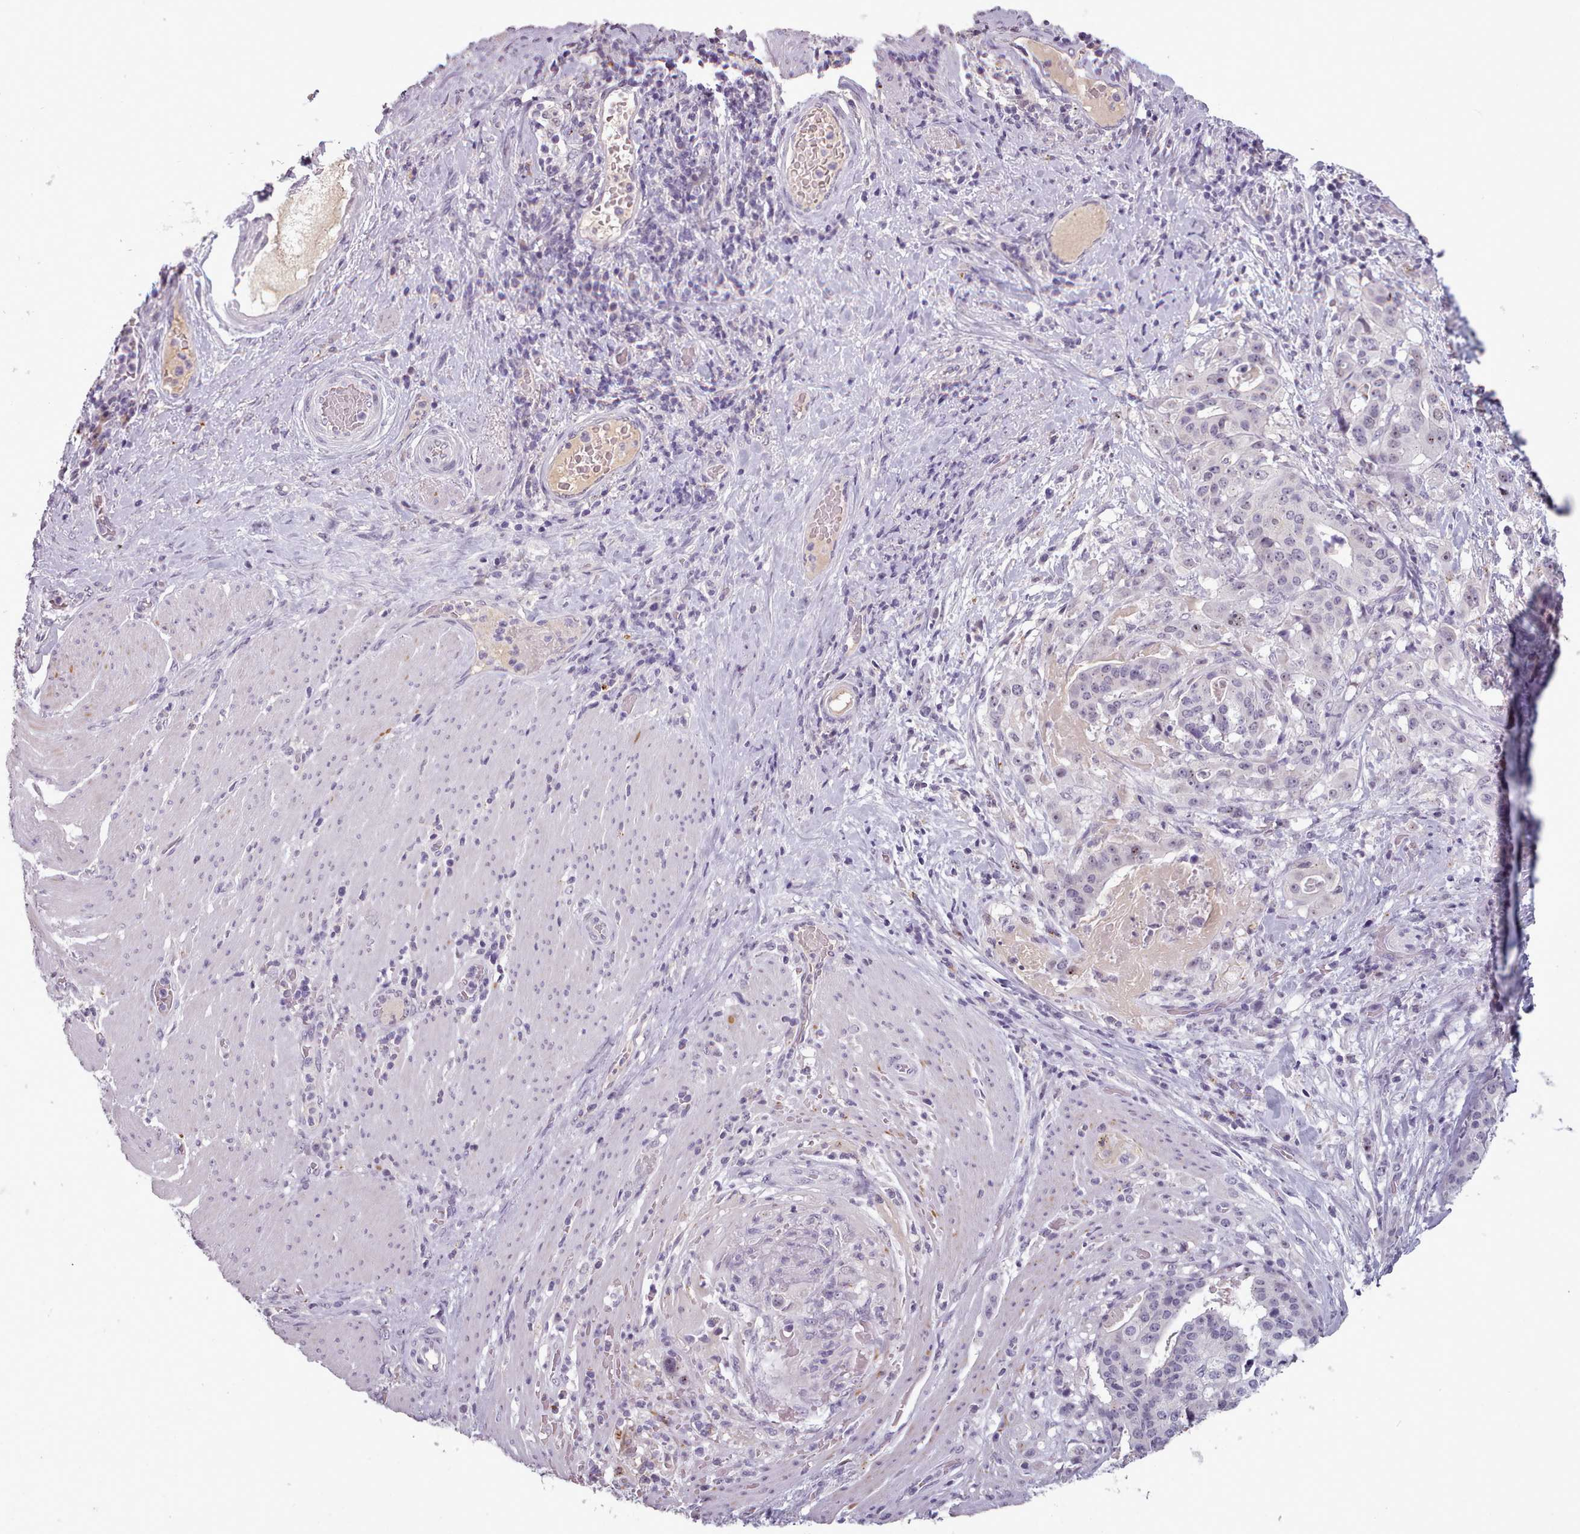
{"staining": {"intensity": "negative", "quantity": "none", "location": "none"}, "tissue": "stomach cancer", "cell_type": "Tumor cells", "image_type": "cancer", "snomed": [{"axis": "morphology", "description": "Adenocarcinoma, NOS"}, {"axis": "topography", "description": "Stomach"}], "caption": "Immunohistochemistry (IHC) image of human stomach cancer (adenocarcinoma) stained for a protein (brown), which shows no staining in tumor cells.", "gene": "PBX4", "patient": {"sex": "male", "age": 48}}